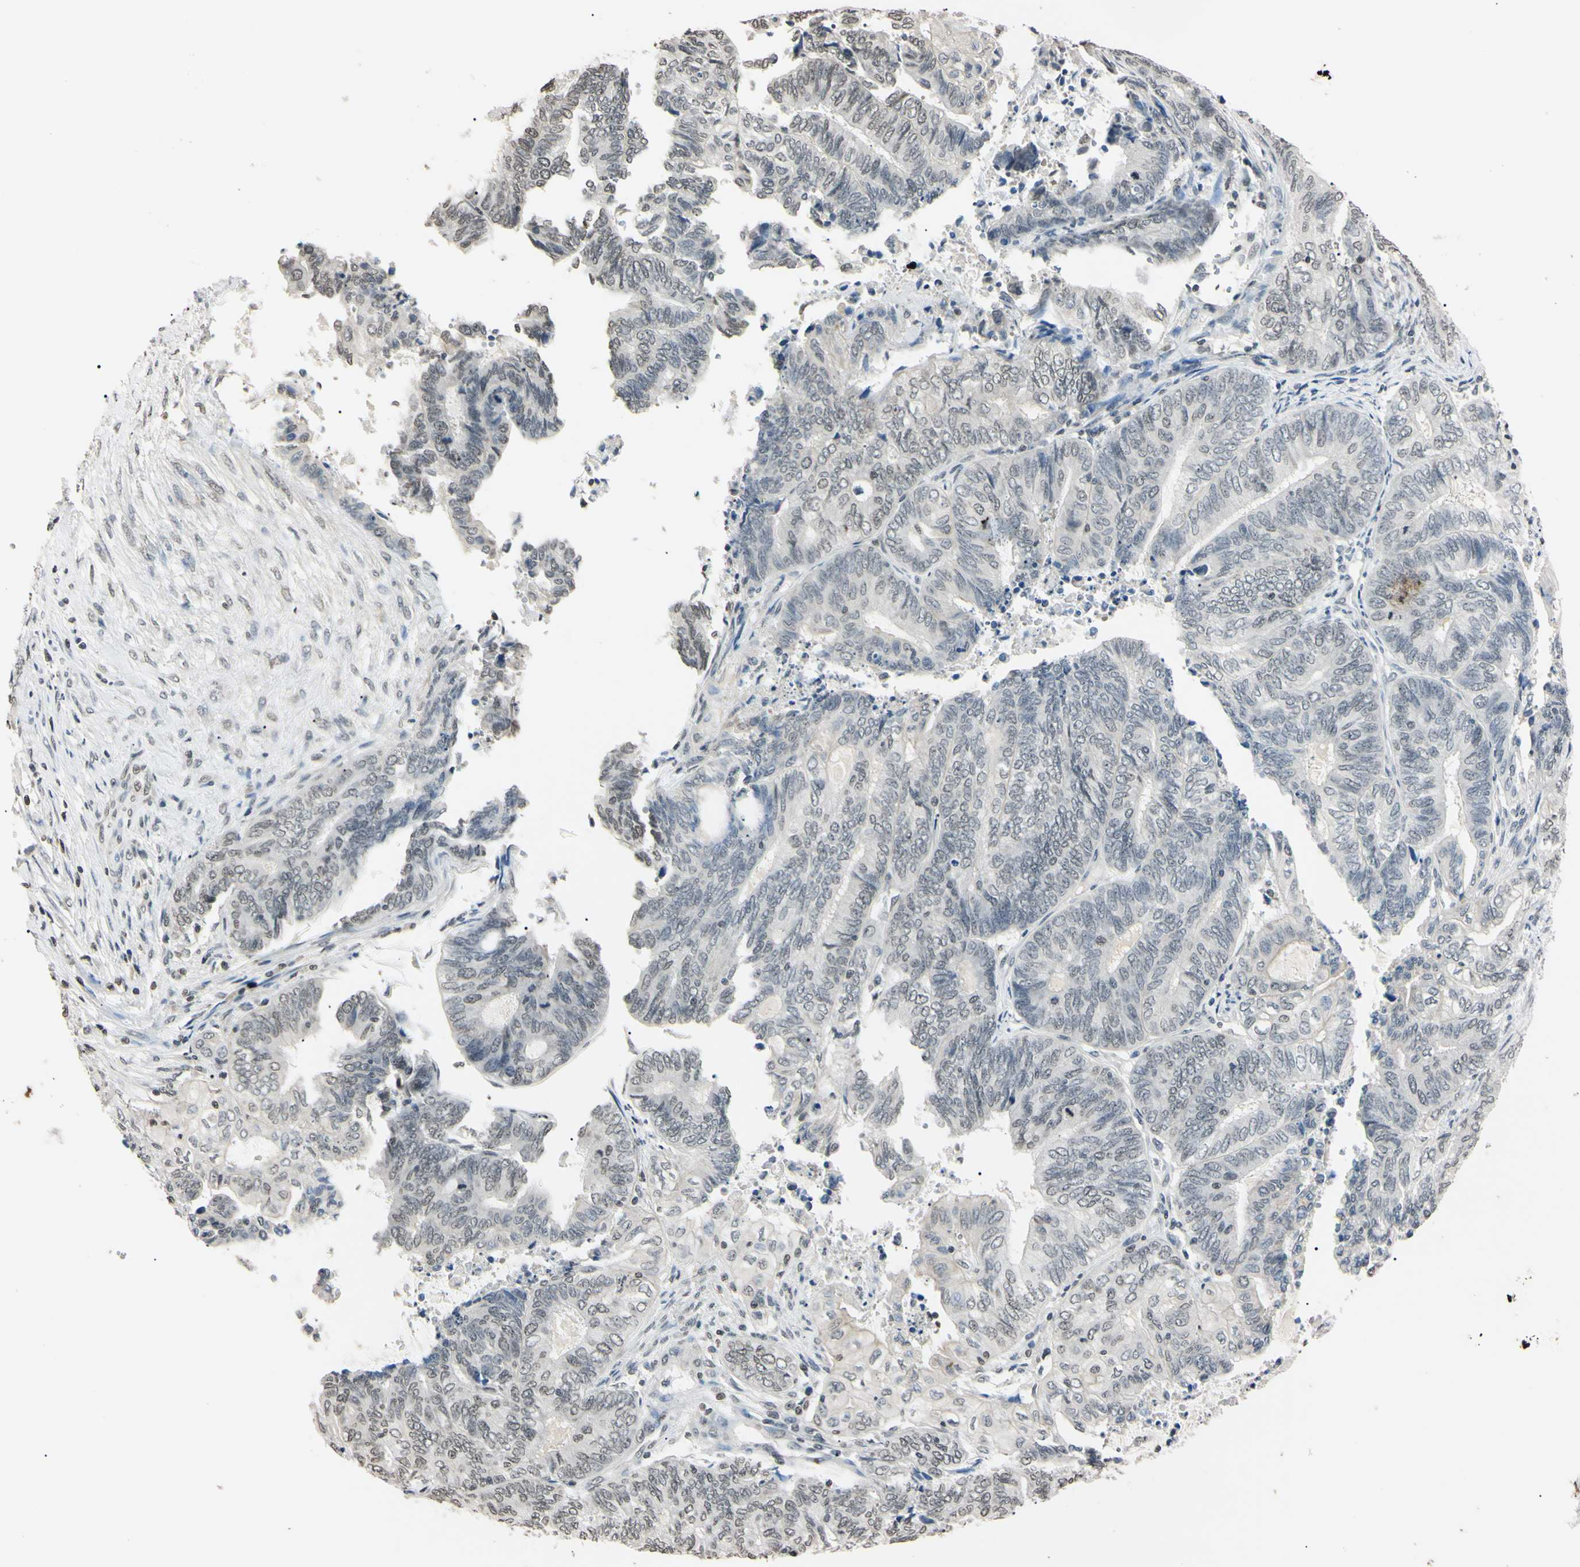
{"staining": {"intensity": "weak", "quantity": "<25%", "location": "nuclear"}, "tissue": "endometrial cancer", "cell_type": "Tumor cells", "image_type": "cancer", "snomed": [{"axis": "morphology", "description": "Adenocarcinoma, NOS"}, {"axis": "topography", "description": "Uterus"}, {"axis": "topography", "description": "Endometrium"}], "caption": "The photomicrograph exhibits no significant positivity in tumor cells of endometrial adenocarcinoma. Nuclei are stained in blue.", "gene": "CDC45", "patient": {"sex": "female", "age": 70}}